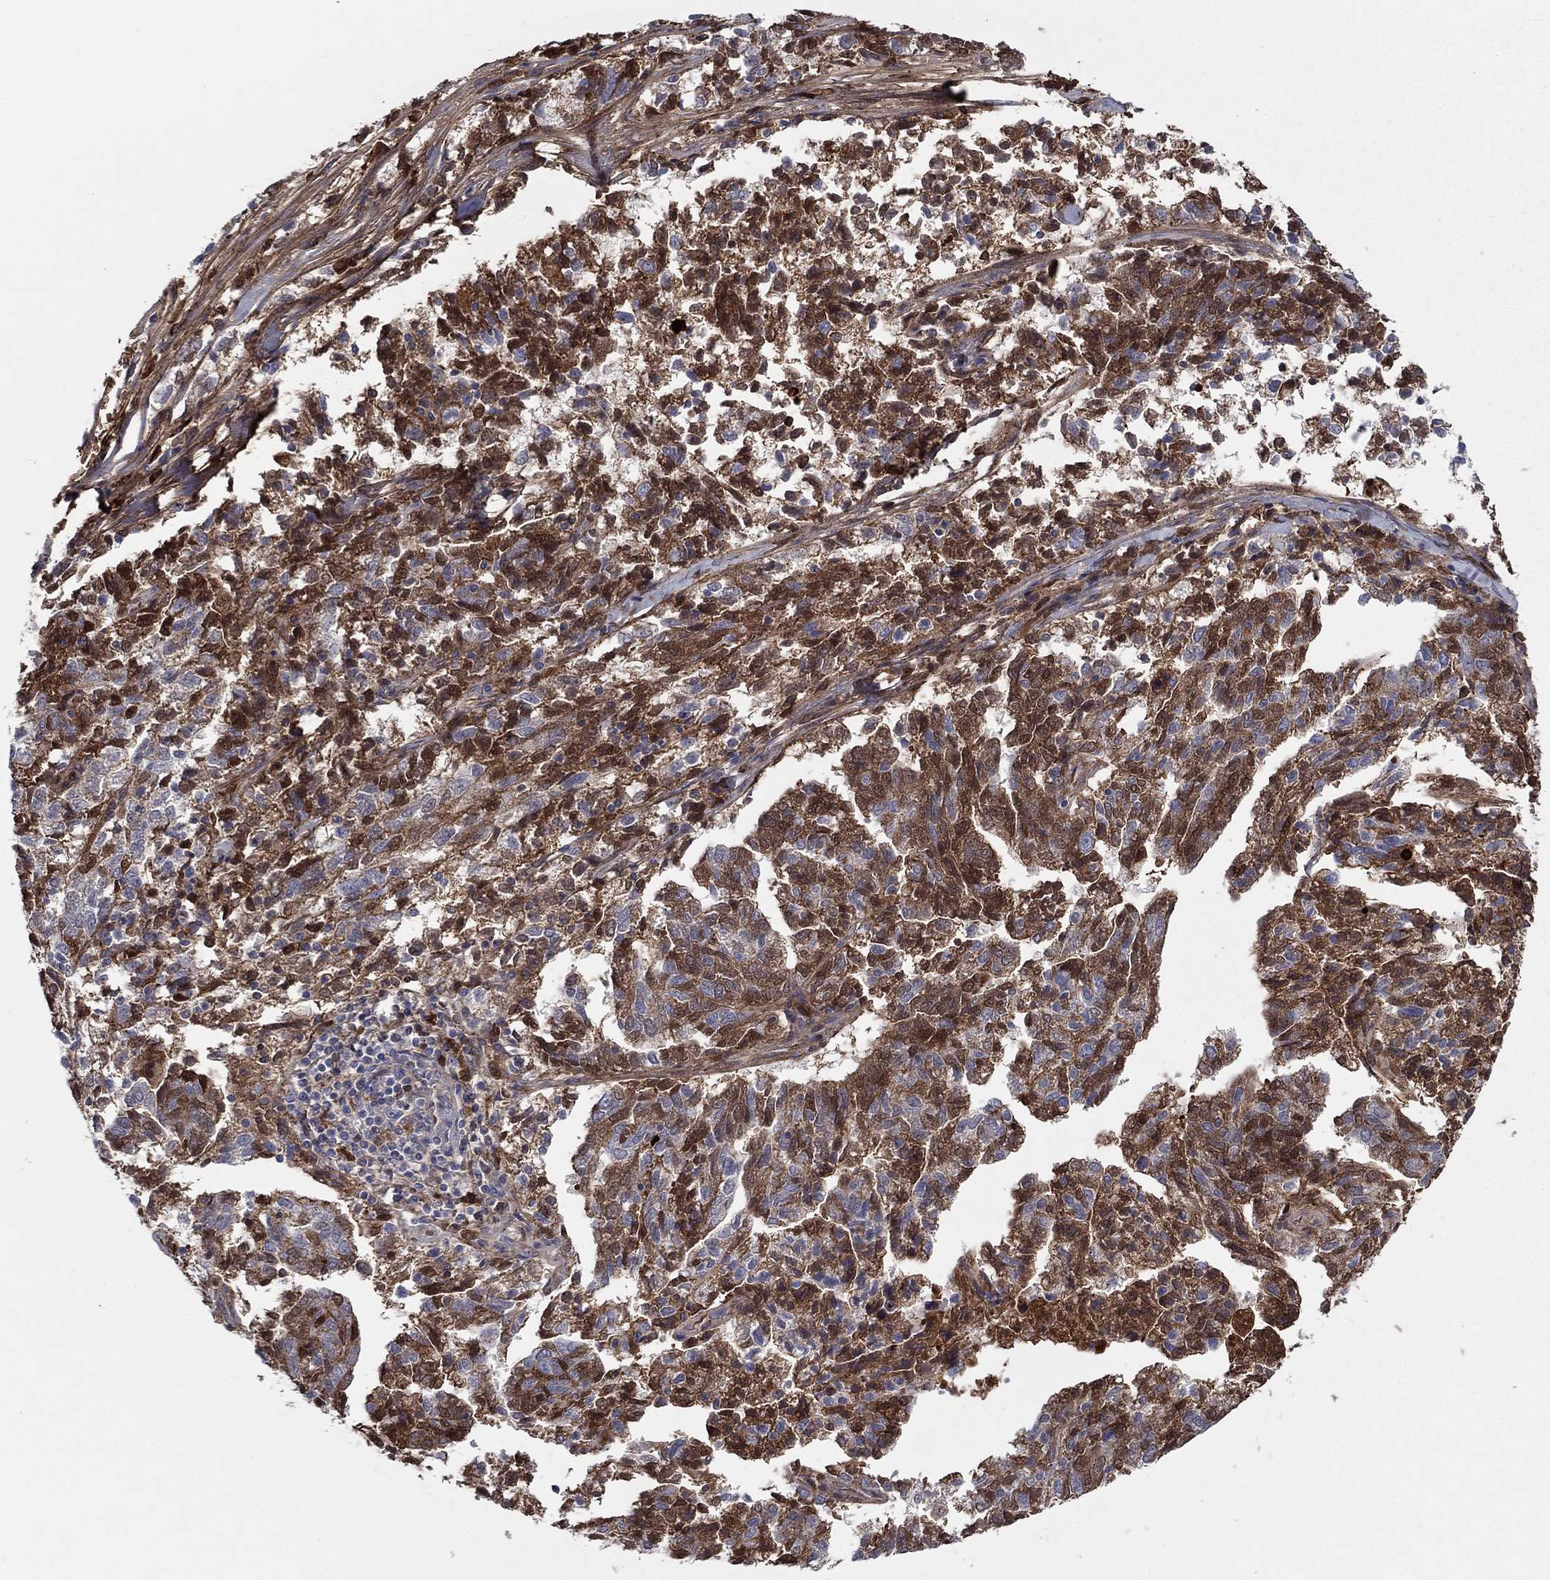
{"staining": {"intensity": "strong", "quantity": ">75%", "location": "cytoplasmic/membranous"}, "tissue": "ovarian cancer", "cell_type": "Tumor cells", "image_type": "cancer", "snomed": [{"axis": "morphology", "description": "Cystadenocarcinoma, serous, NOS"}, {"axis": "topography", "description": "Ovary"}], "caption": "High-power microscopy captured an immunohistochemistry histopathology image of ovarian cancer, revealing strong cytoplasmic/membranous staining in about >75% of tumor cells. The staining is performed using DAB brown chromogen to label protein expression. The nuclei are counter-stained blue using hematoxylin.", "gene": "HPX", "patient": {"sex": "female", "age": 71}}